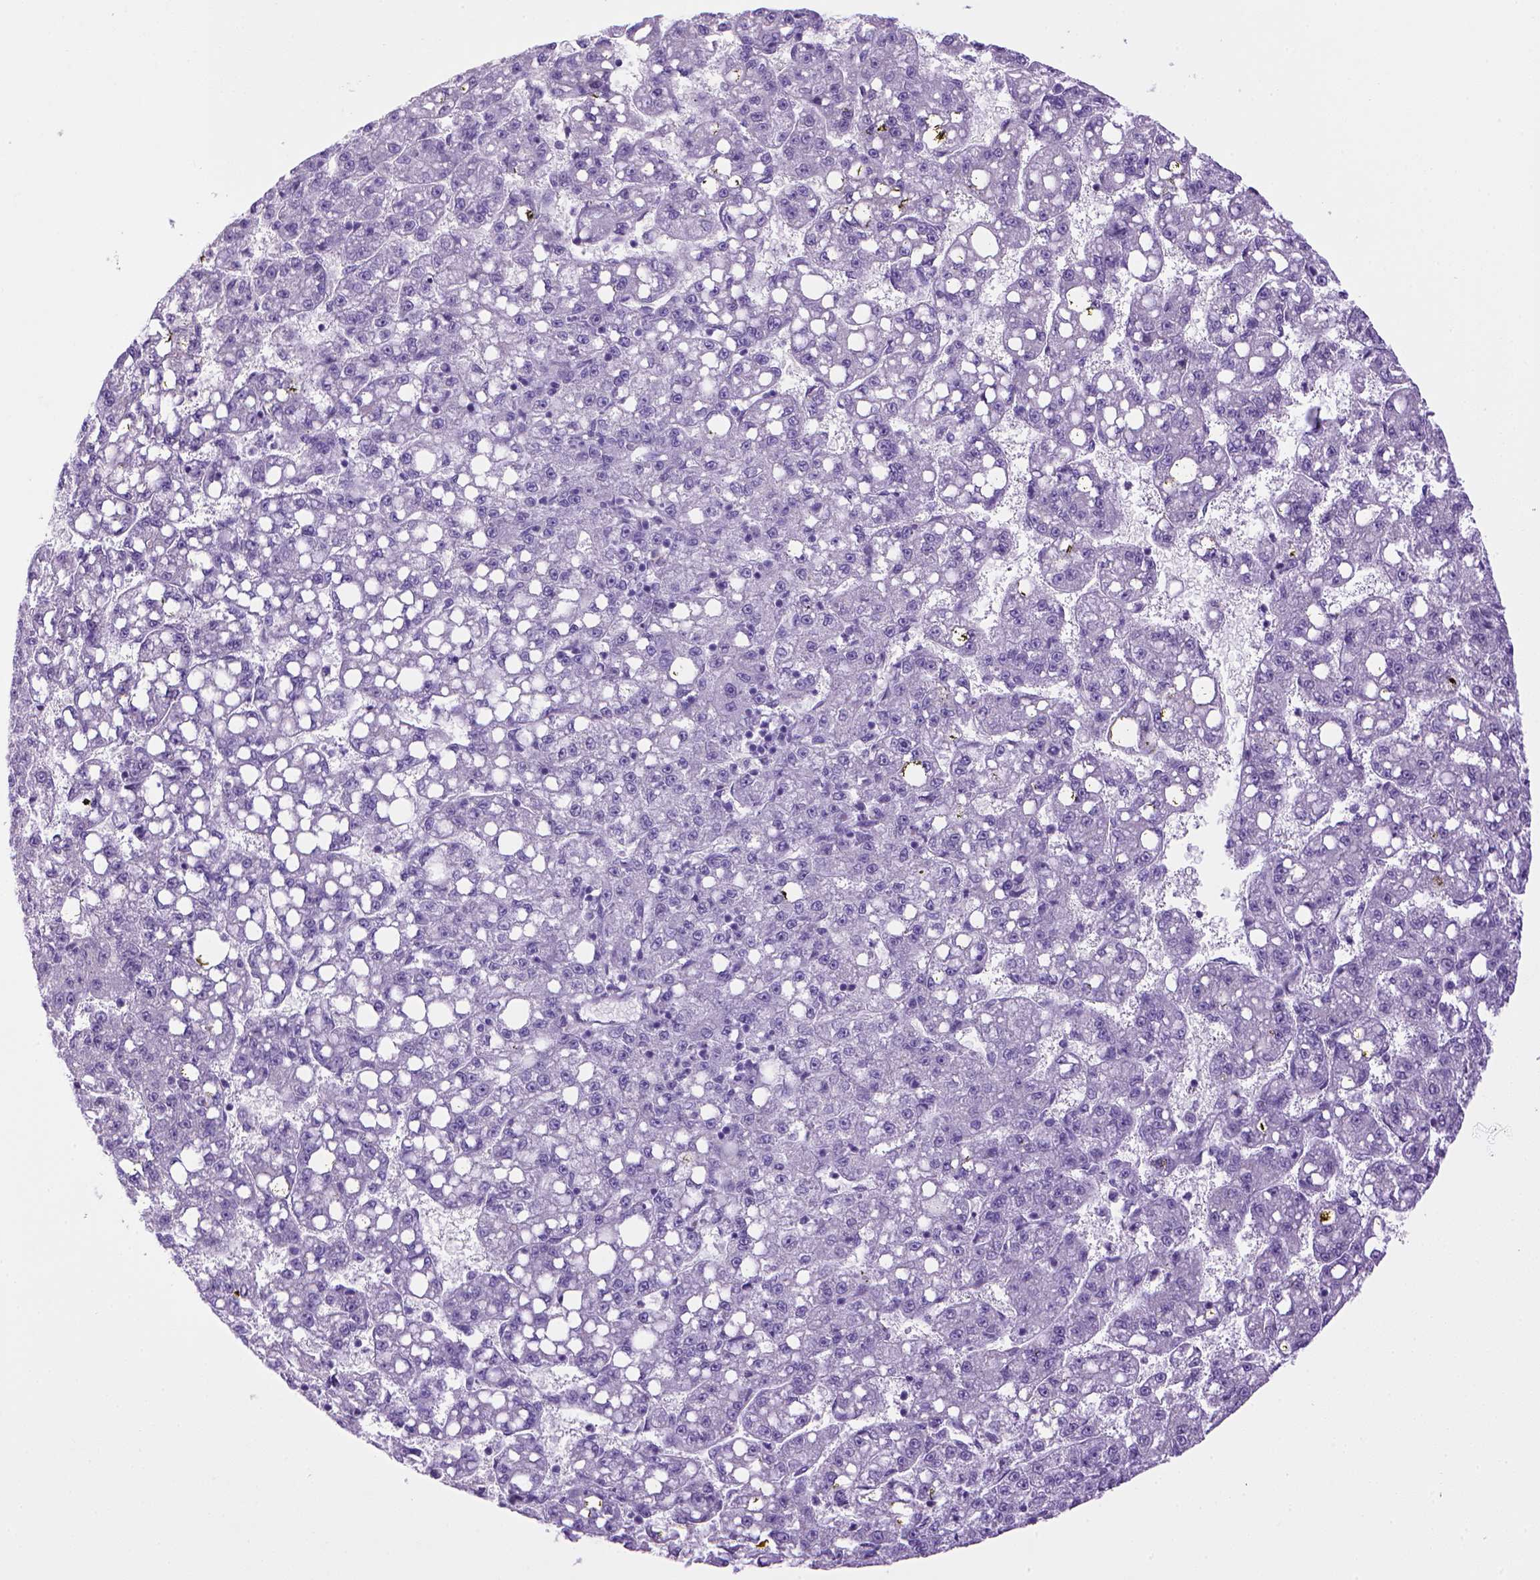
{"staining": {"intensity": "negative", "quantity": "none", "location": "none"}, "tissue": "liver cancer", "cell_type": "Tumor cells", "image_type": "cancer", "snomed": [{"axis": "morphology", "description": "Carcinoma, Hepatocellular, NOS"}, {"axis": "topography", "description": "Liver"}], "caption": "Hepatocellular carcinoma (liver) stained for a protein using immunohistochemistry exhibits no positivity tumor cells.", "gene": "SGCG", "patient": {"sex": "female", "age": 65}}